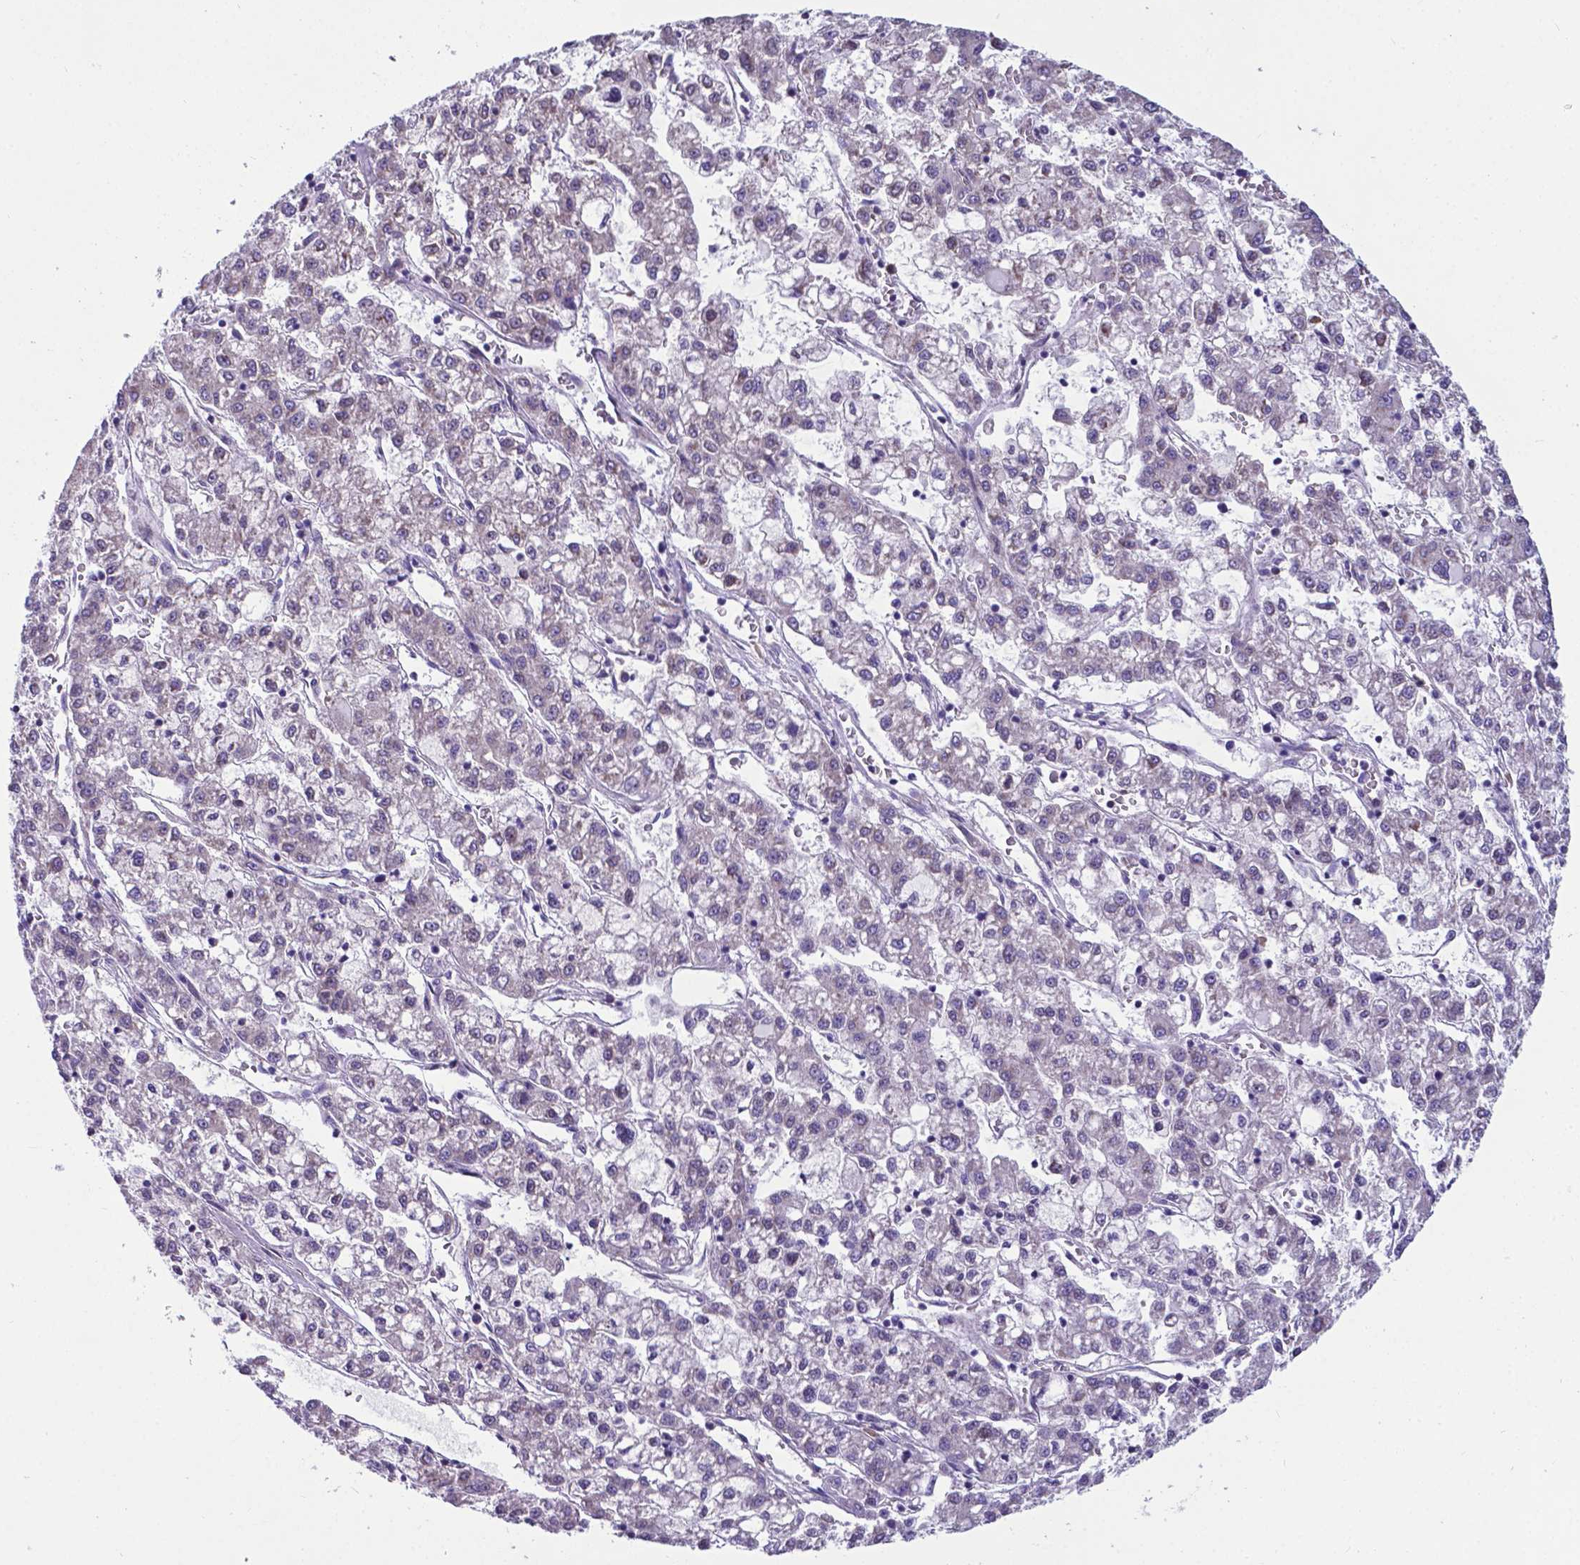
{"staining": {"intensity": "negative", "quantity": "none", "location": "none"}, "tissue": "liver cancer", "cell_type": "Tumor cells", "image_type": "cancer", "snomed": [{"axis": "morphology", "description": "Carcinoma, Hepatocellular, NOS"}, {"axis": "topography", "description": "Liver"}], "caption": "An immunohistochemistry (IHC) photomicrograph of liver hepatocellular carcinoma is shown. There is no staining in tumor cells of liver hepatocellular carcinoma.", "gene": "RPL6", "patient": {"sex": "male", "age": 40}}